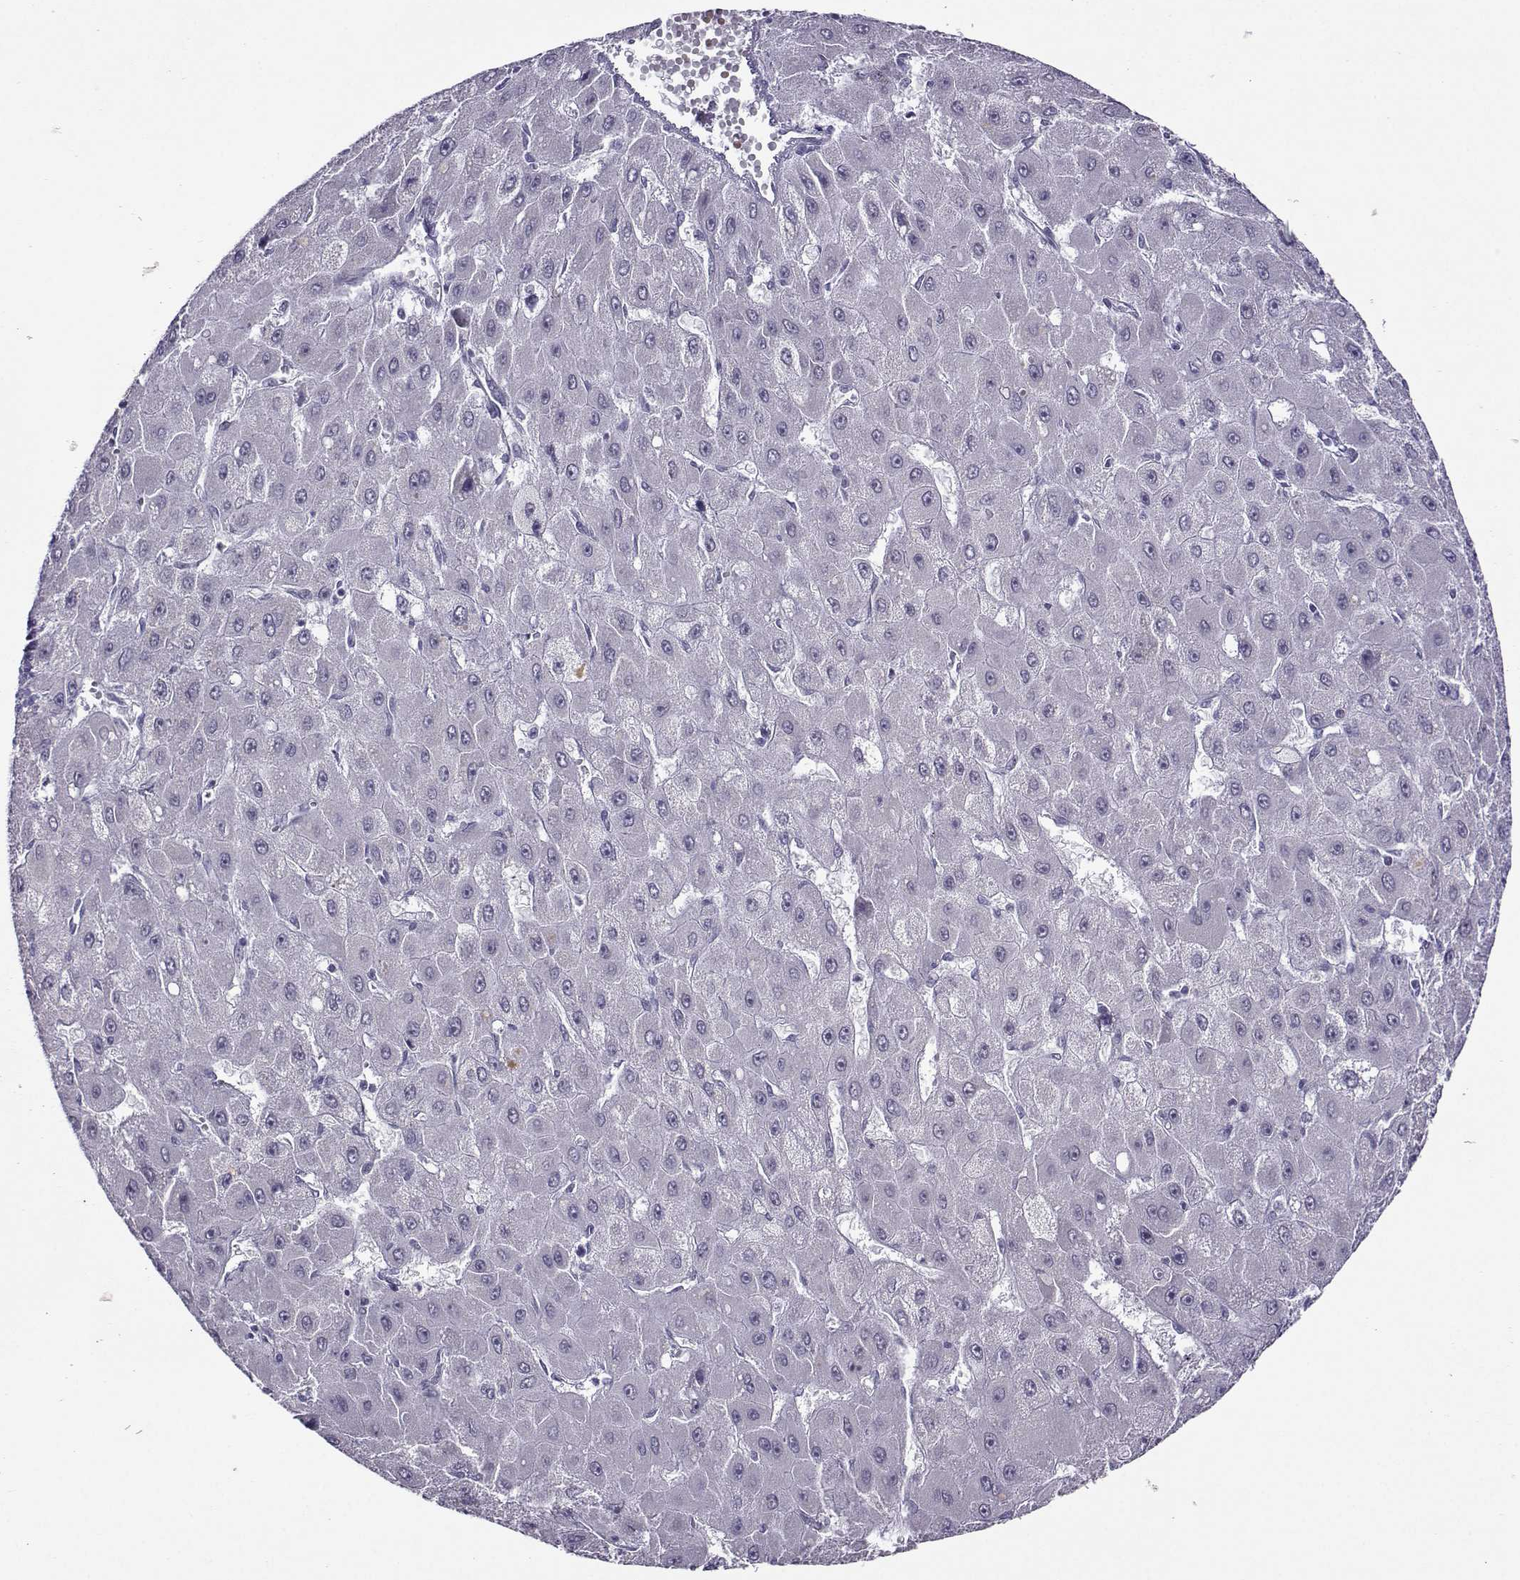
{"staining": {"intensity": "negative", "quantity": "none", "location": "none"}, "tissue": "liver cancer", "cell_type": "Tumor cells", "image_type": "cancer", "snomed": [{"axis": "morphology", "description": "Carcinoma, Hepatocellular, NOS"}, {"axis": "topography", "description": "Liver"}], "caption": "Tumor cells show no significant protein positivity in liver hepatocellular carcinoma.", "gene": "DDX20", "patient": {"sex": "female", "age": 25}}